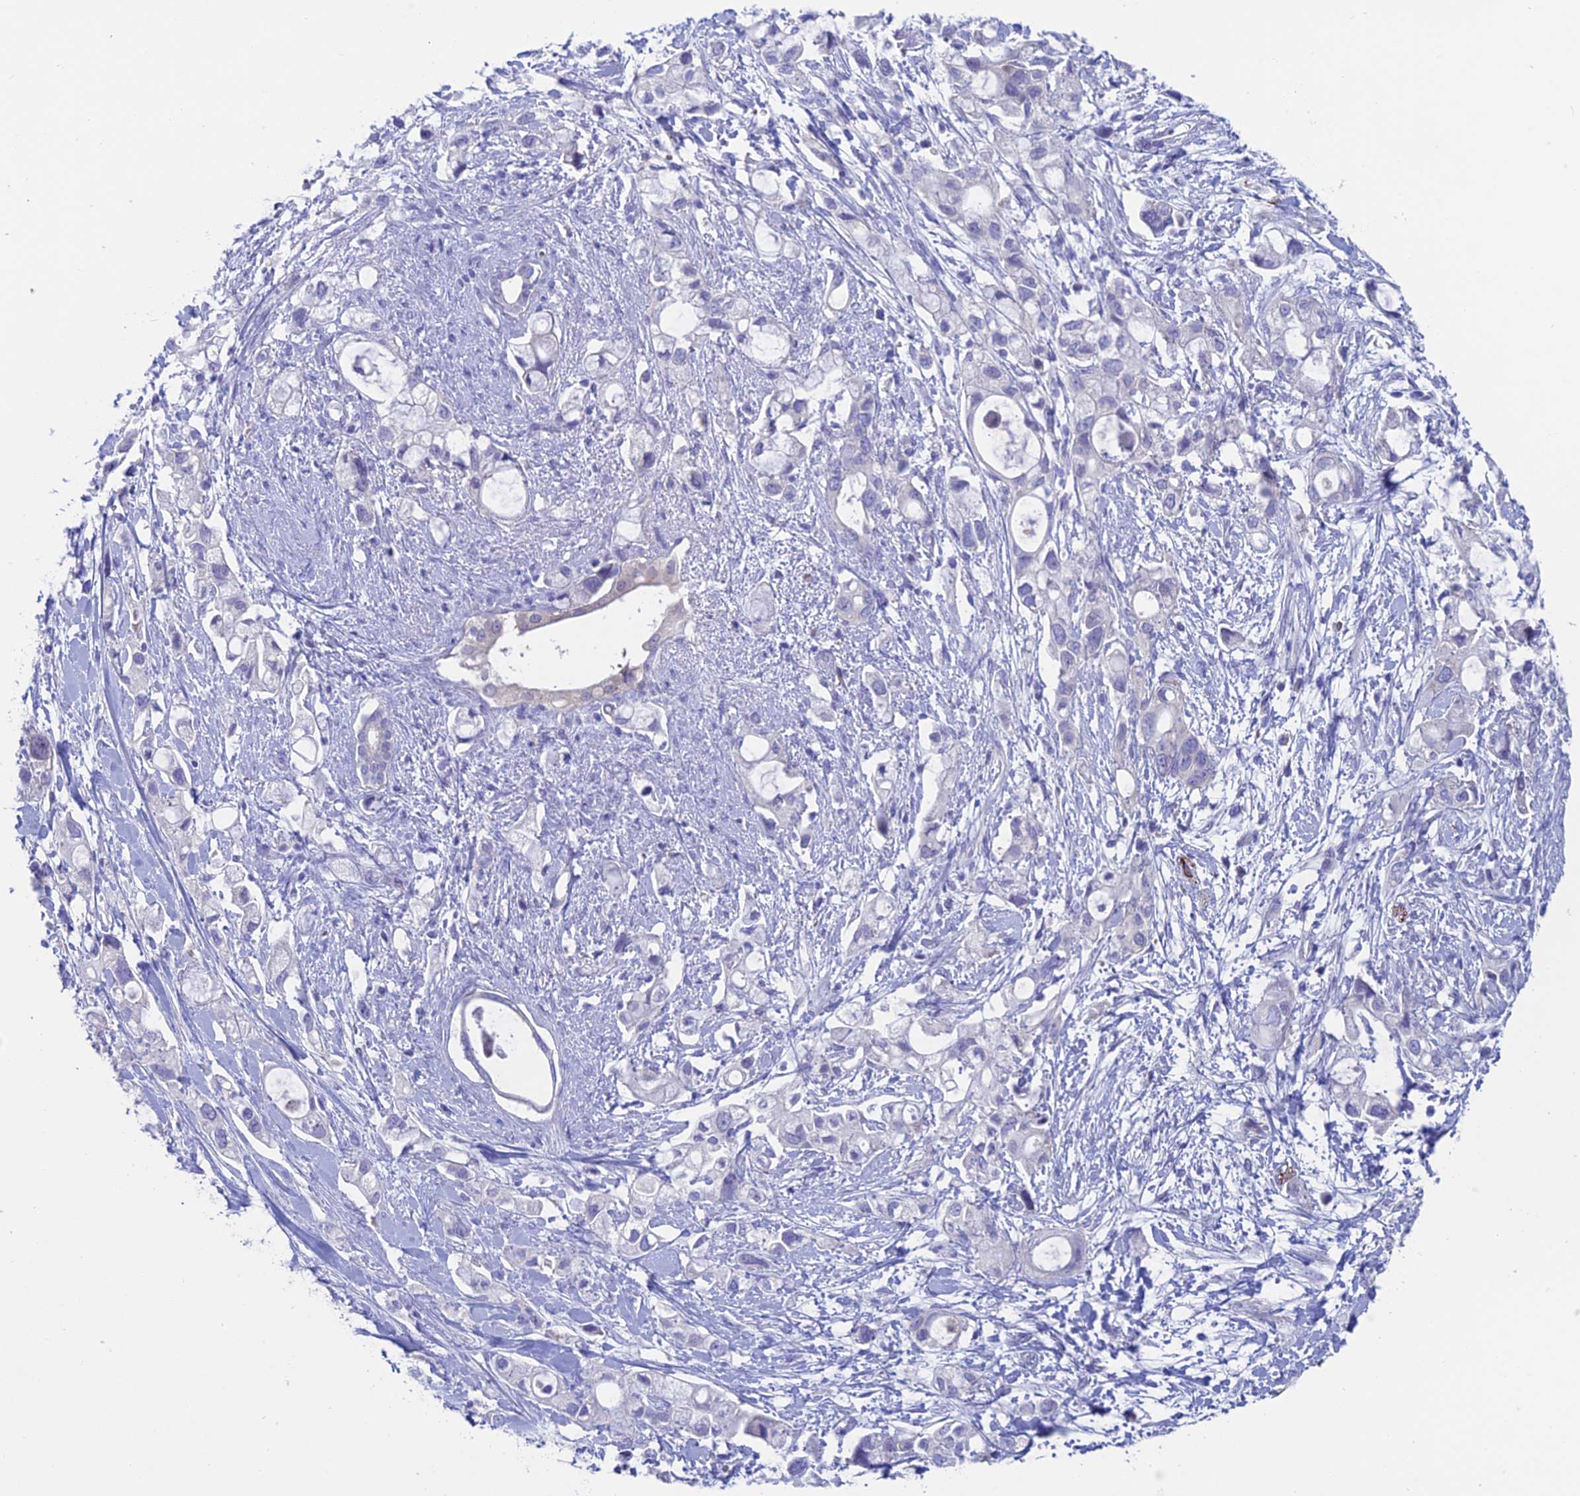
{"staining": {"intensity": "negative", "quantity": "none", "location": "none"}, "tissue": "pancreatic cancer", "cell_type": "Tumor cells", "image_type": "cancer", "snomed": [{"axis": "morphology", "description": "Adenocarcinoma, NOS"}, {"axis": "topography", "description": "Pancreas"}], "caption": "The immunohistochemistry micrograph has no significant expression in tumor cells of pancreatic adenocarcinoma tissue.", "gene": "XPO7", "patient": {"sex": "female", "age": 56}}